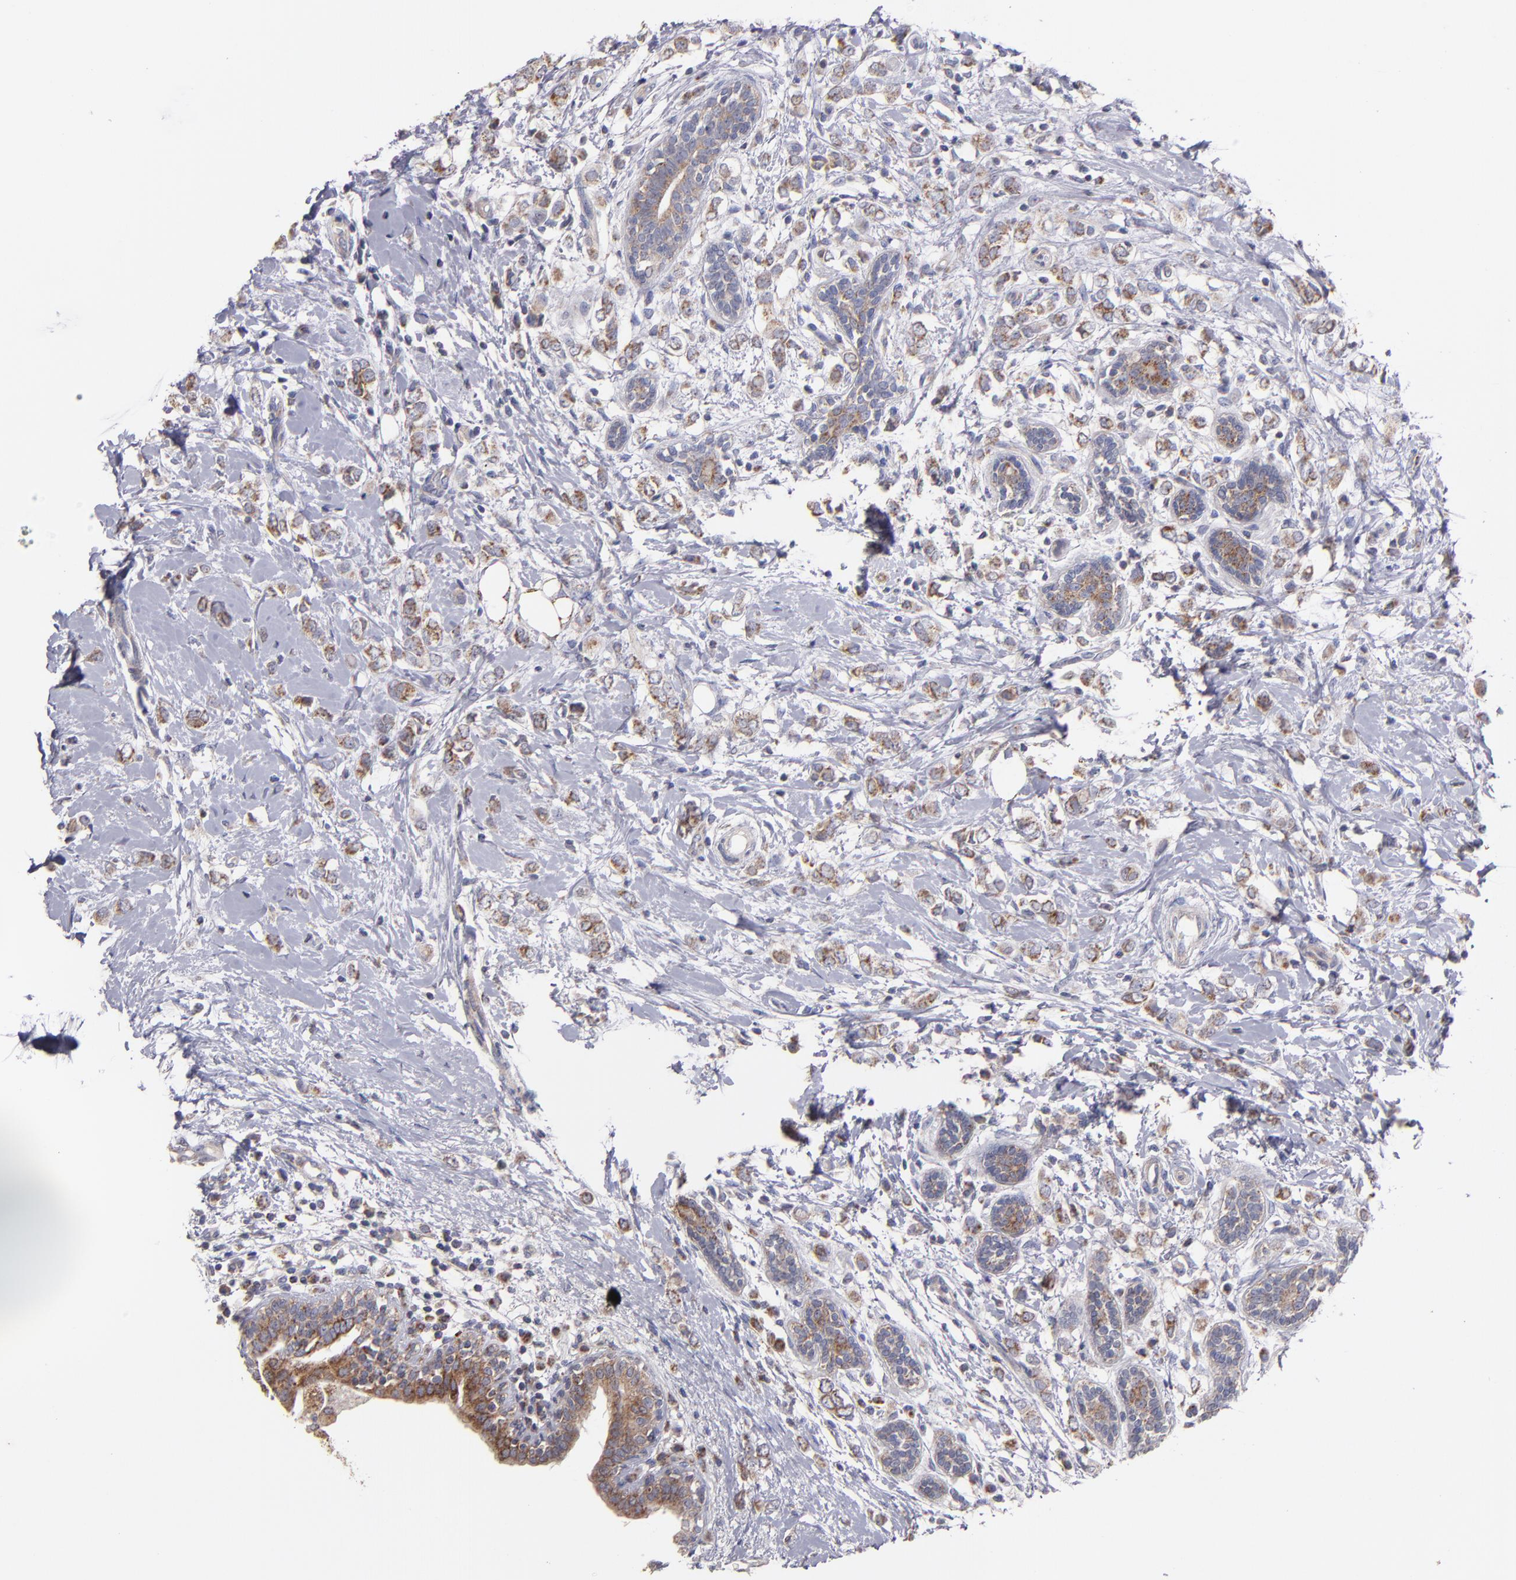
{"staining": {"intensity": "moderate", "quantity": ">75%", "location": "cytoplasmic/membranous"}, "tissue": "breast cancer", "cell_type": "Tumor cells", "image_type": "cancer", "snomed": [{"axis": "morphology", "description": "Normal tissue, NOS"}, {"axis": "morphology", "description": "Lobular carcinoma"}, {"axis": "topography", "description": "Breast"}], "caption": "An image of breast lobular carcinoma stained for a protein shows moderate cytoplasmic/membranous brown staining in tumor cells.", "gene": "CLTA", "patient": {"sex": "female", "age": 47}}